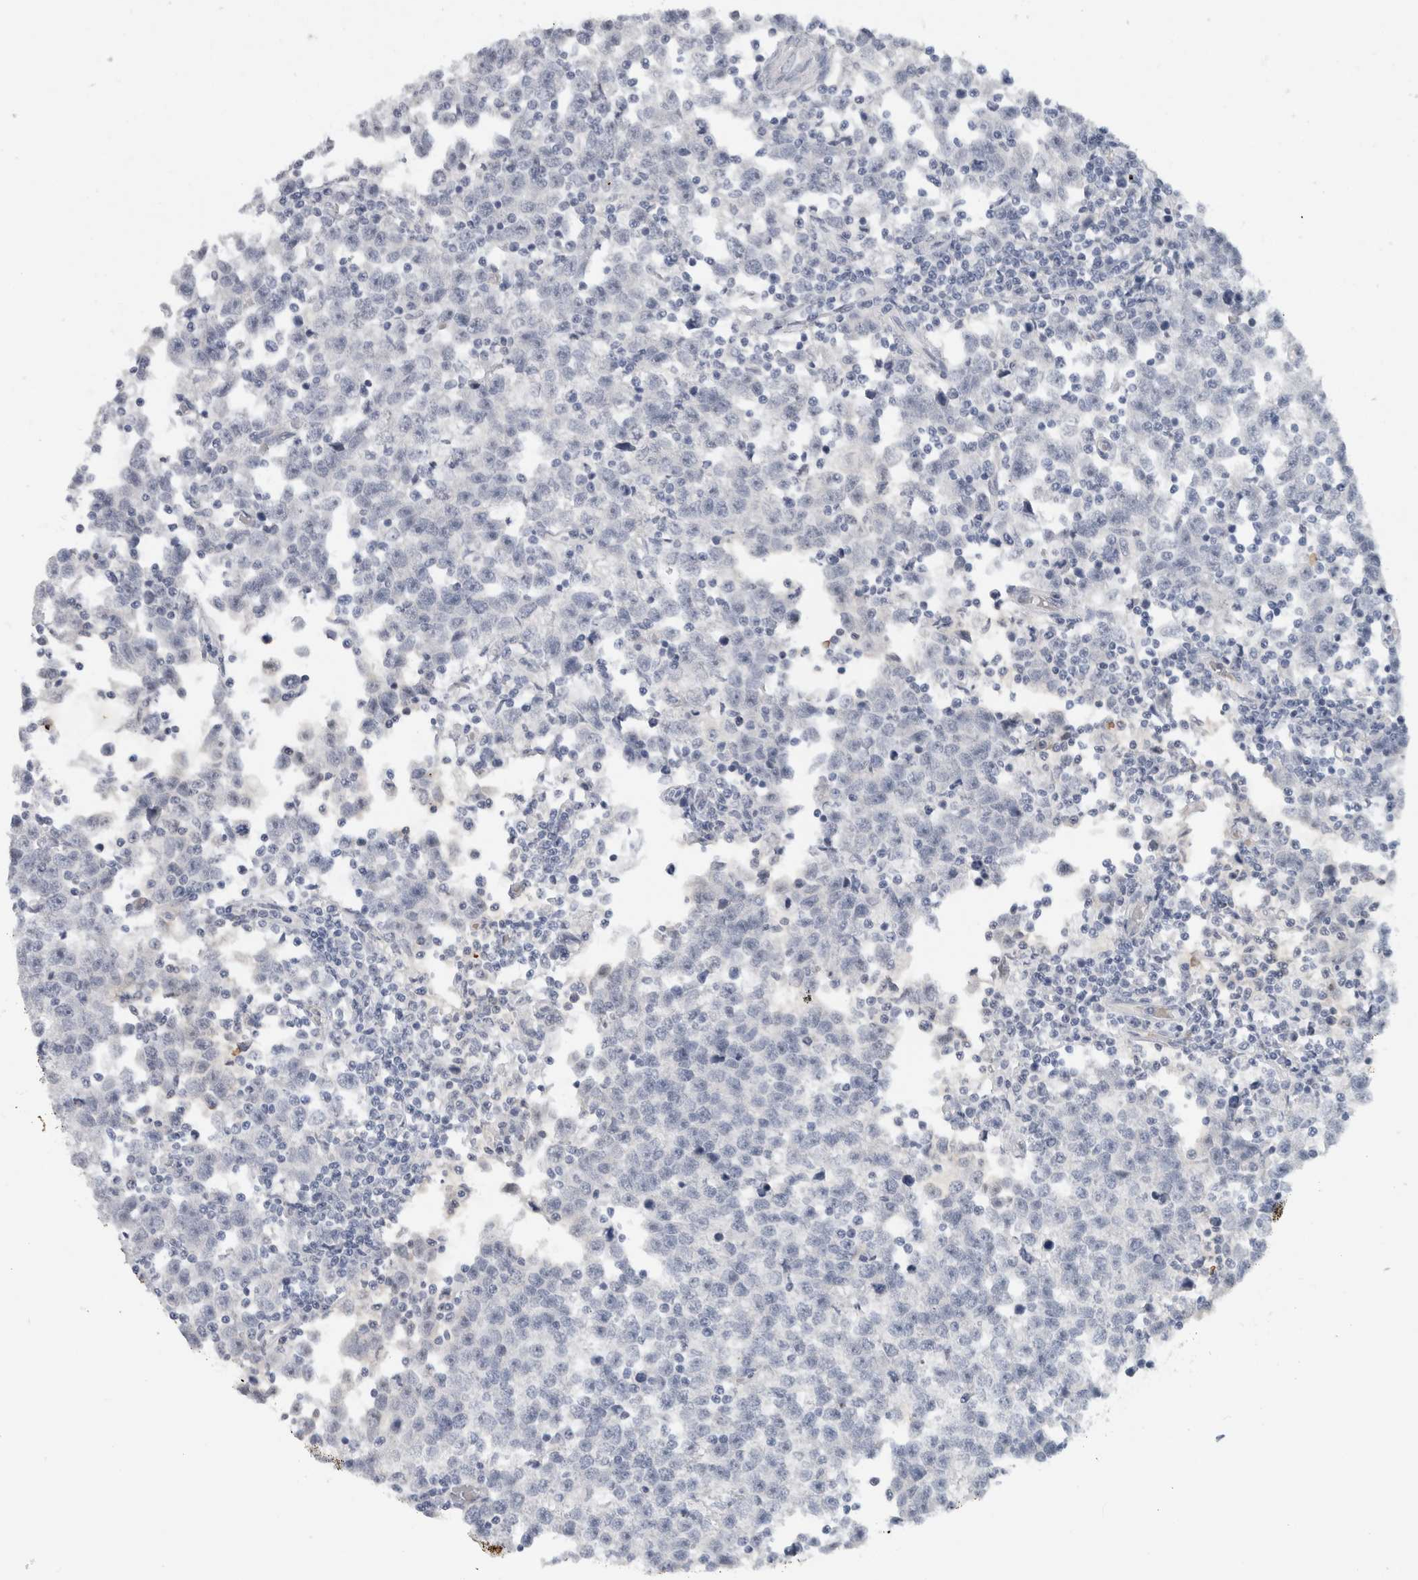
{"staining": {"intensity": "negative", "quantity": "none", "location": "none"}, "tissue": "testis cancer", "cell_type": "Tumor cells", "image_type": "cancer", "snomed": [{"axis": "morphology", "description": "Seminoma, NOS"}, {"axis": "topography", "description": "Testis"}], "caption": "DAB immunohistochemical staining of human testis cancer shows no significant staining in tumor cells.", "gene": "FMR1NB", "patient": {"sex": "male", "age": 43}}